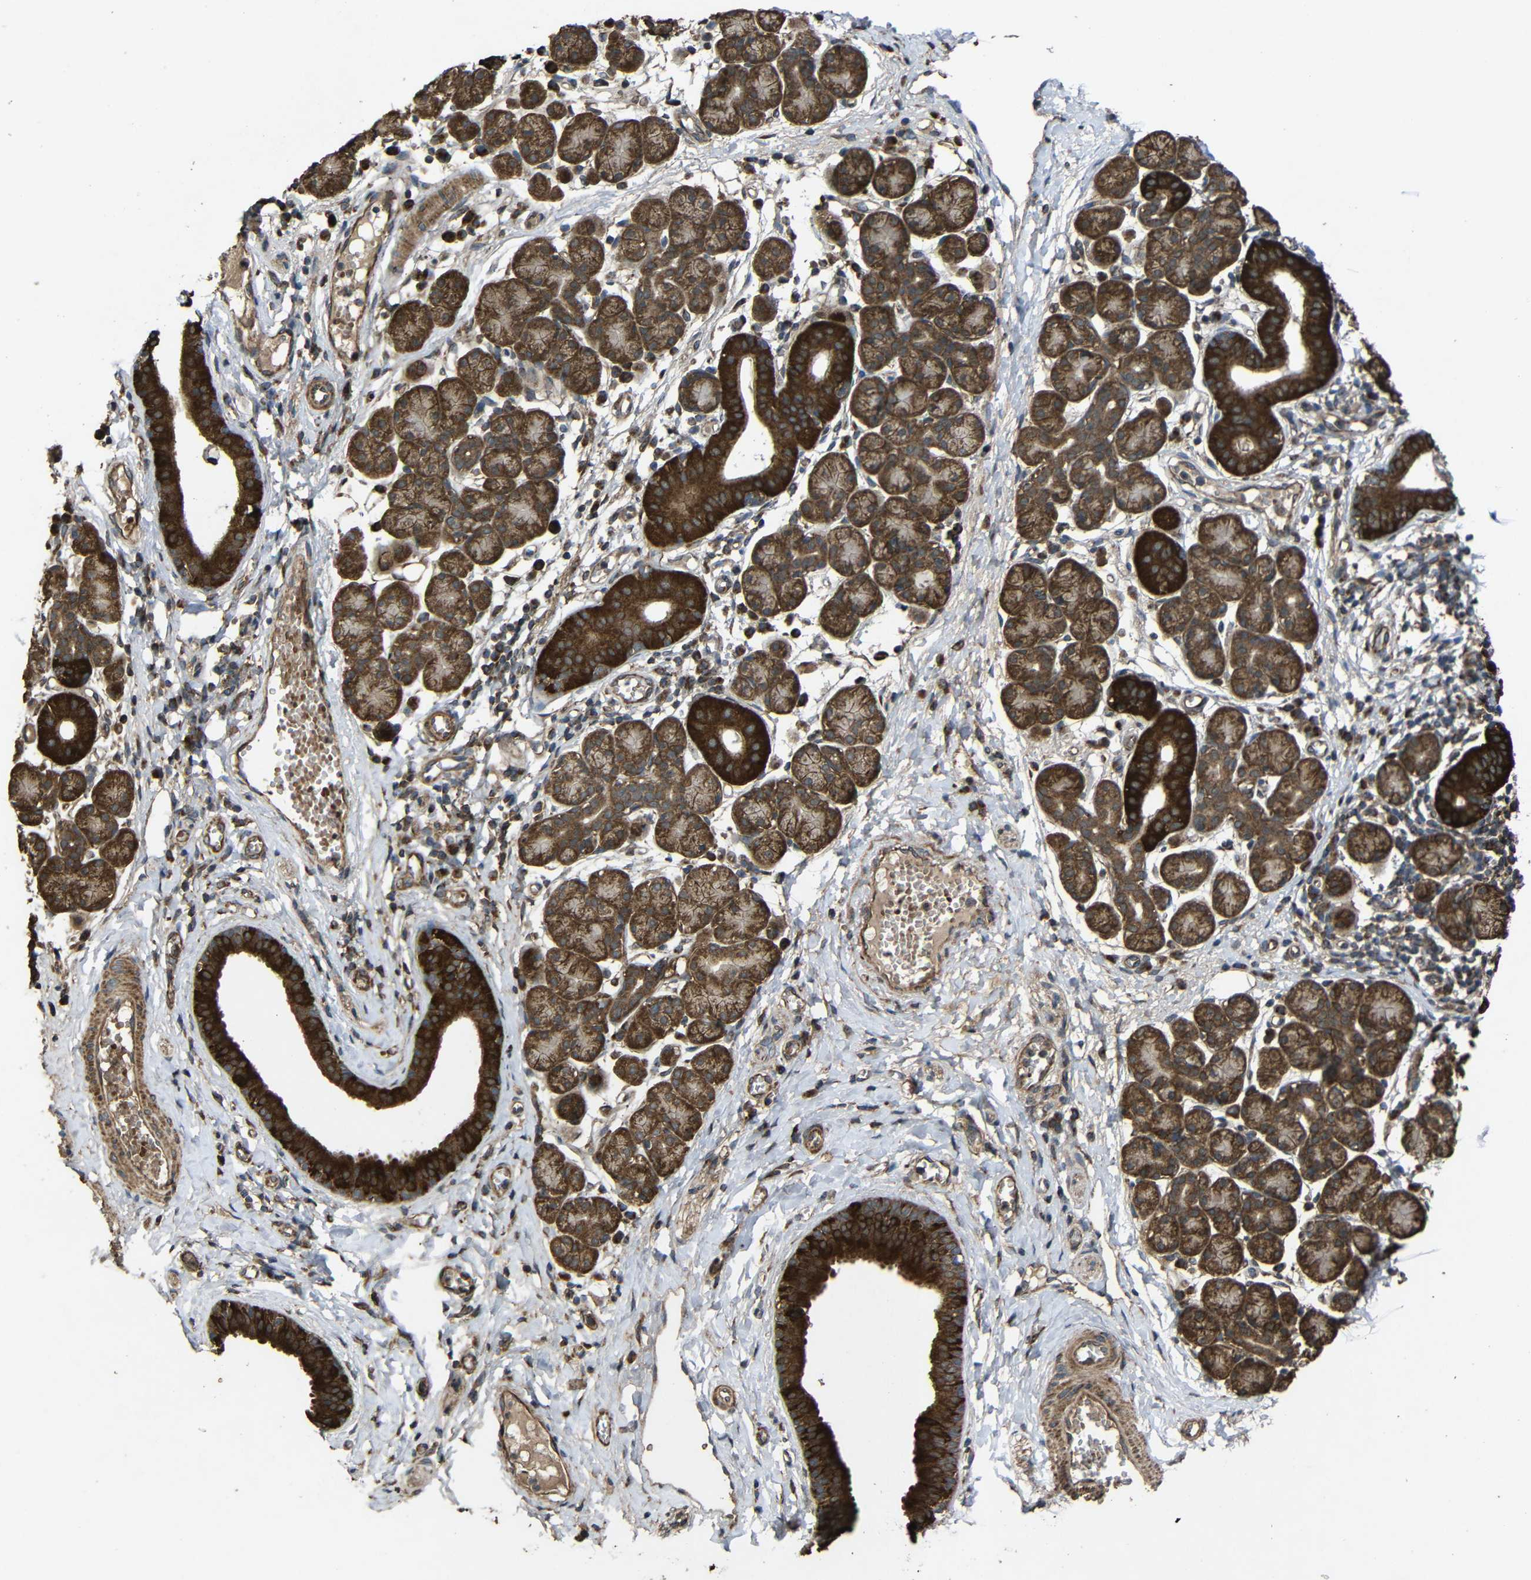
{"staining": {"intensity": "strong", "quantity": "25%-75%", "location": "cytoplasmic/membranous"}, "tissue": "salivary gland", "cell_type": "Glandular cells", "image_type": "normal", "snomed": [{"axis": "morphology", "description": "Normal tissue, NOS"}, {"axis": "morphology", "description": "Inflammation, NOS"}, {"axis": "topography", "description": "Lymph node"}, {"axis": "topography", "description": "Salivary gland"}], "caption": "Protein expression analysis of normal human salivary gland reveals strong cytoplasmic/membranous expression in approximately 25%-75% of glandular cells.", "gene": "C1GALT1", "patient": {"sex": "male", "age": 3}}